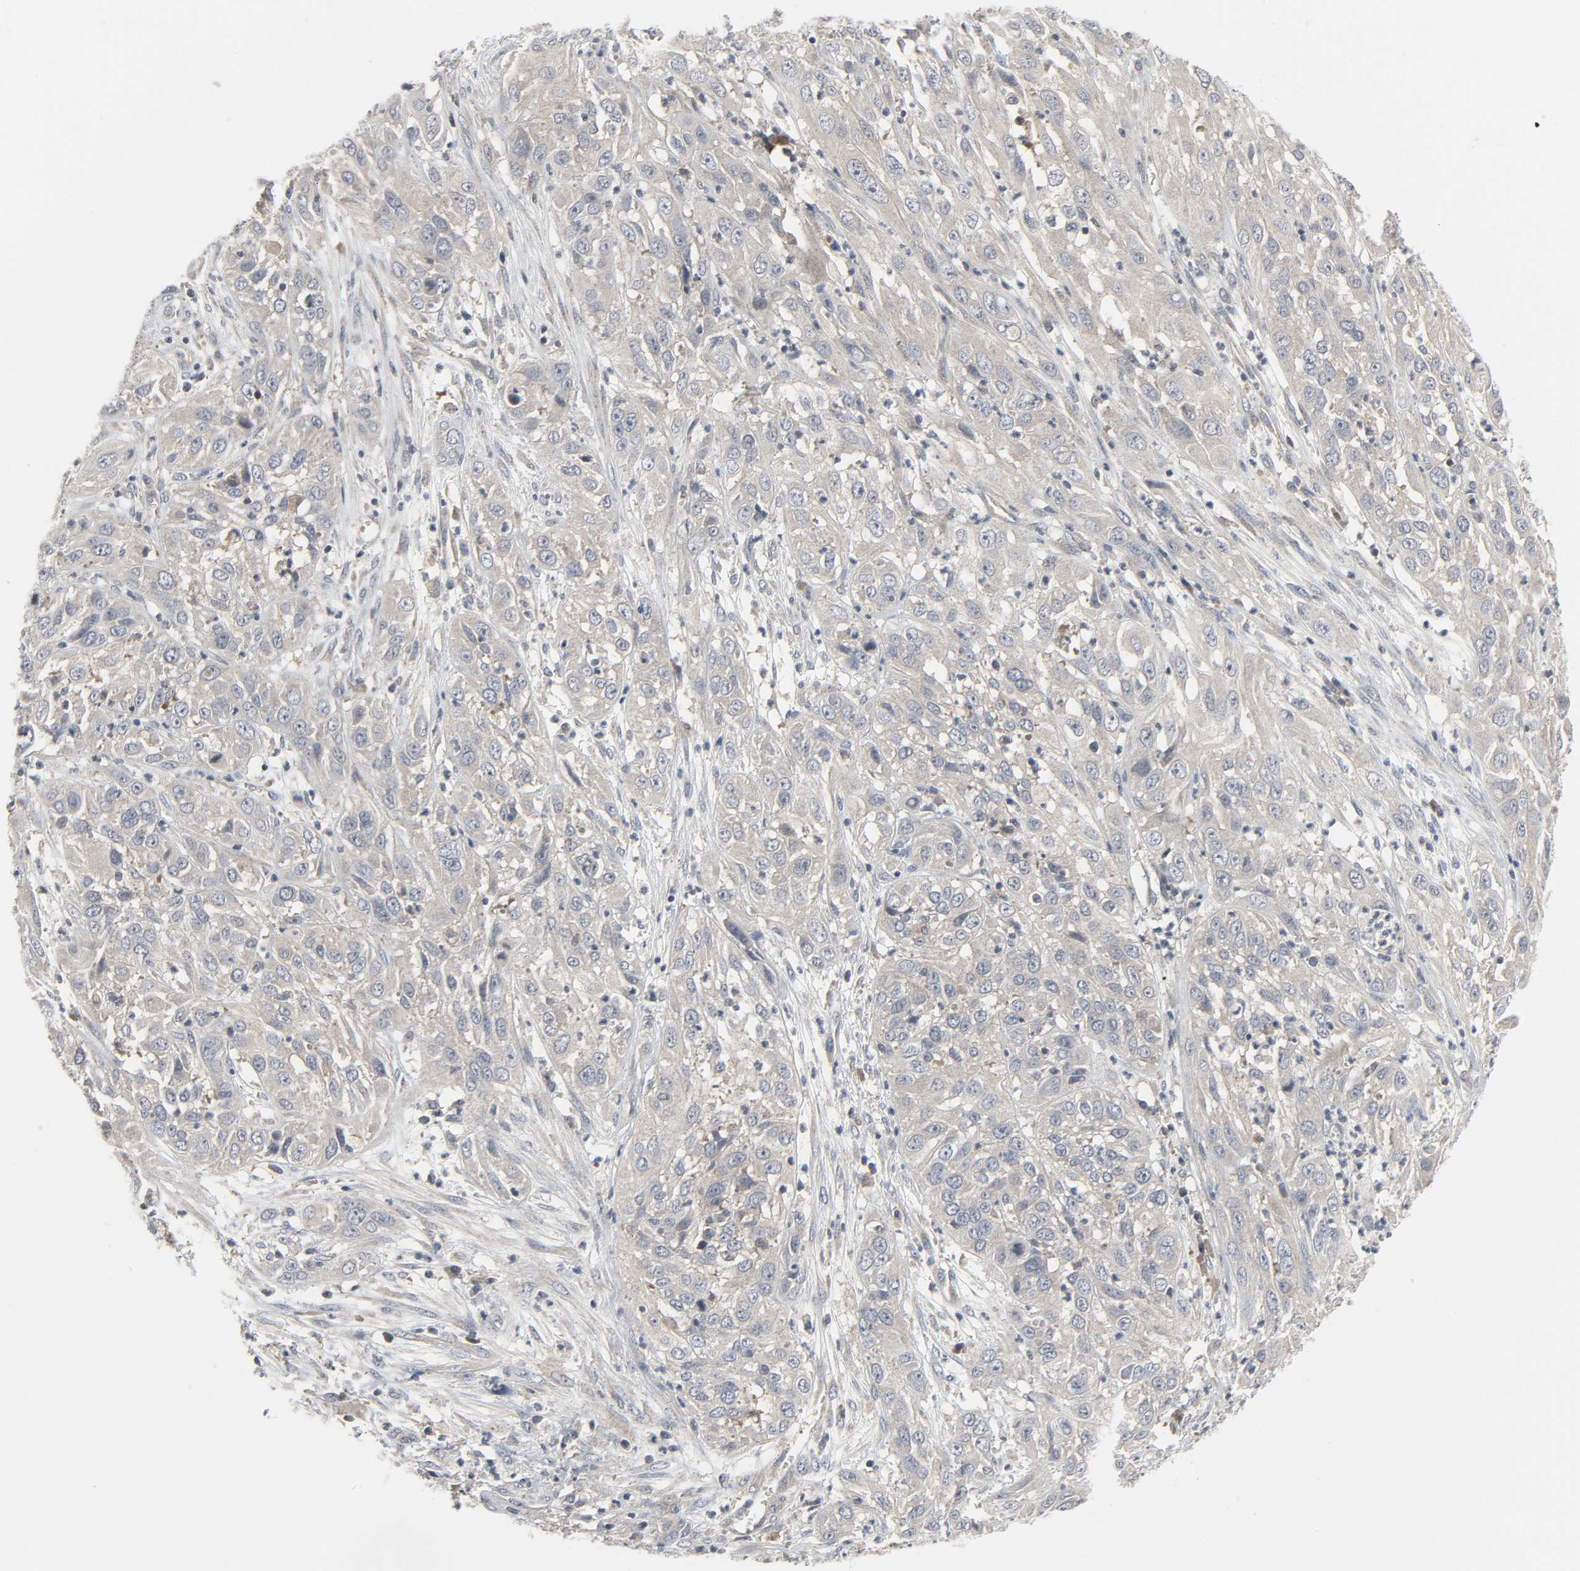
{"staining": {"intensity": "weak", "quantity": ">75%", "location": "cytoplasmic/membranous"}, "tissue": "cervical cancer", "cell_type": "Tumor cells", "image_type": "cancer", "snomed": [{"axis": "morphology", "description": "Squamous cell carcinoma, NOS"}, {"axis": "topography", "description": "Cervix"}], "caption": "Human squamous cell carcinoma (cervical) stained with a brown dye reveals weak cytoplasmic/membranous positive staining in approximately >75% of tumor cells.", "gene": "CLIP1", "patient": {"sex": "female", "age": 32}}